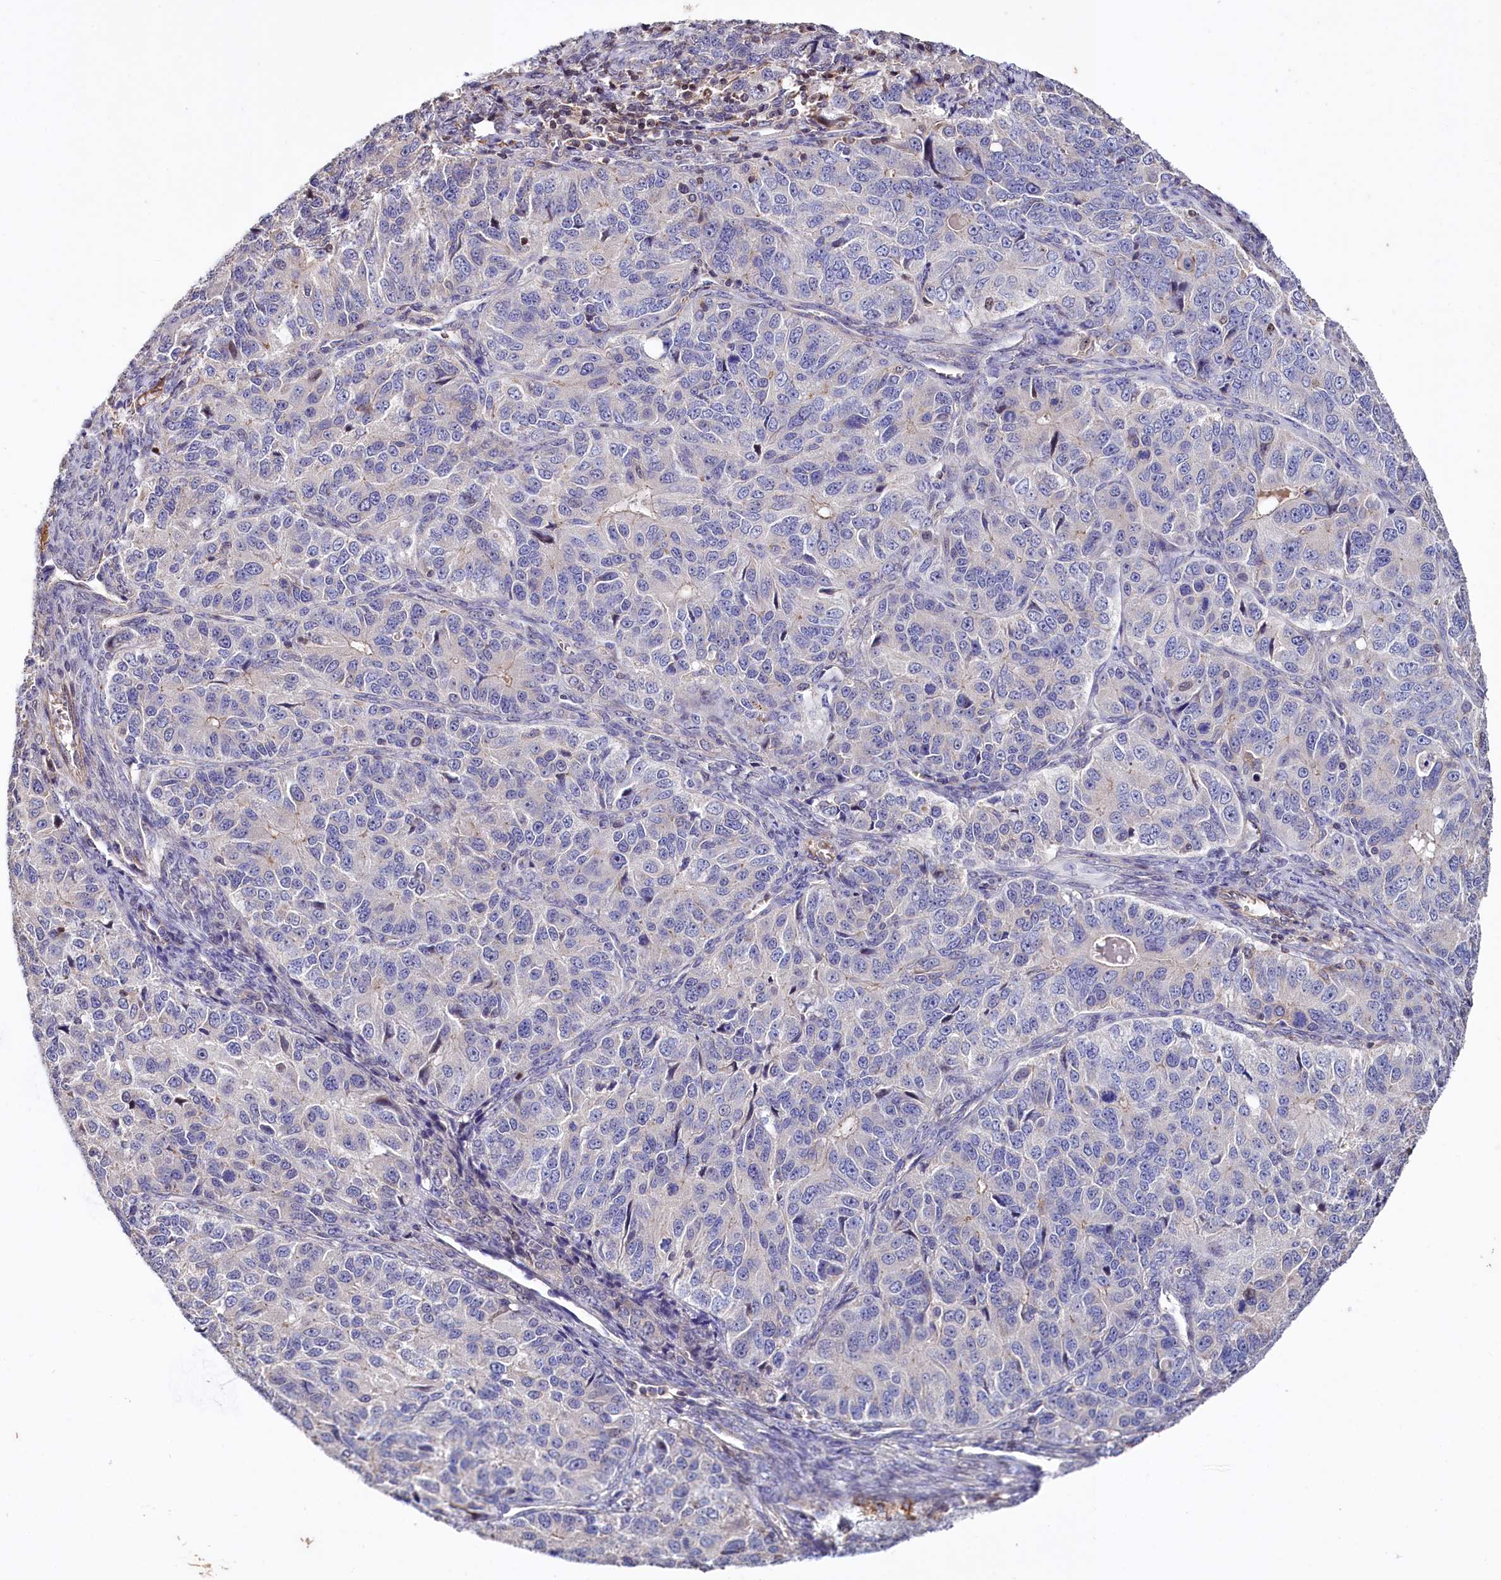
{"staining": {"intensity": "negative", "quantity": "none", "location": "none"}, "tissue": "ovarian cancer", "cell_type": "Tumor cells", "image_type": "cancer", "snomed": [{"axis": "morphology", "description": "Carcinoma, endometroid"}, {"axis": "topography", "description": "Ovary"}], "caption": "Immunohistochemistry of ovarian cancer (endometroid carcinoma) displays no positivity in tumor cells.", "gene": "RPUSD3", "patient": {"sex": "female", "age": 51}}